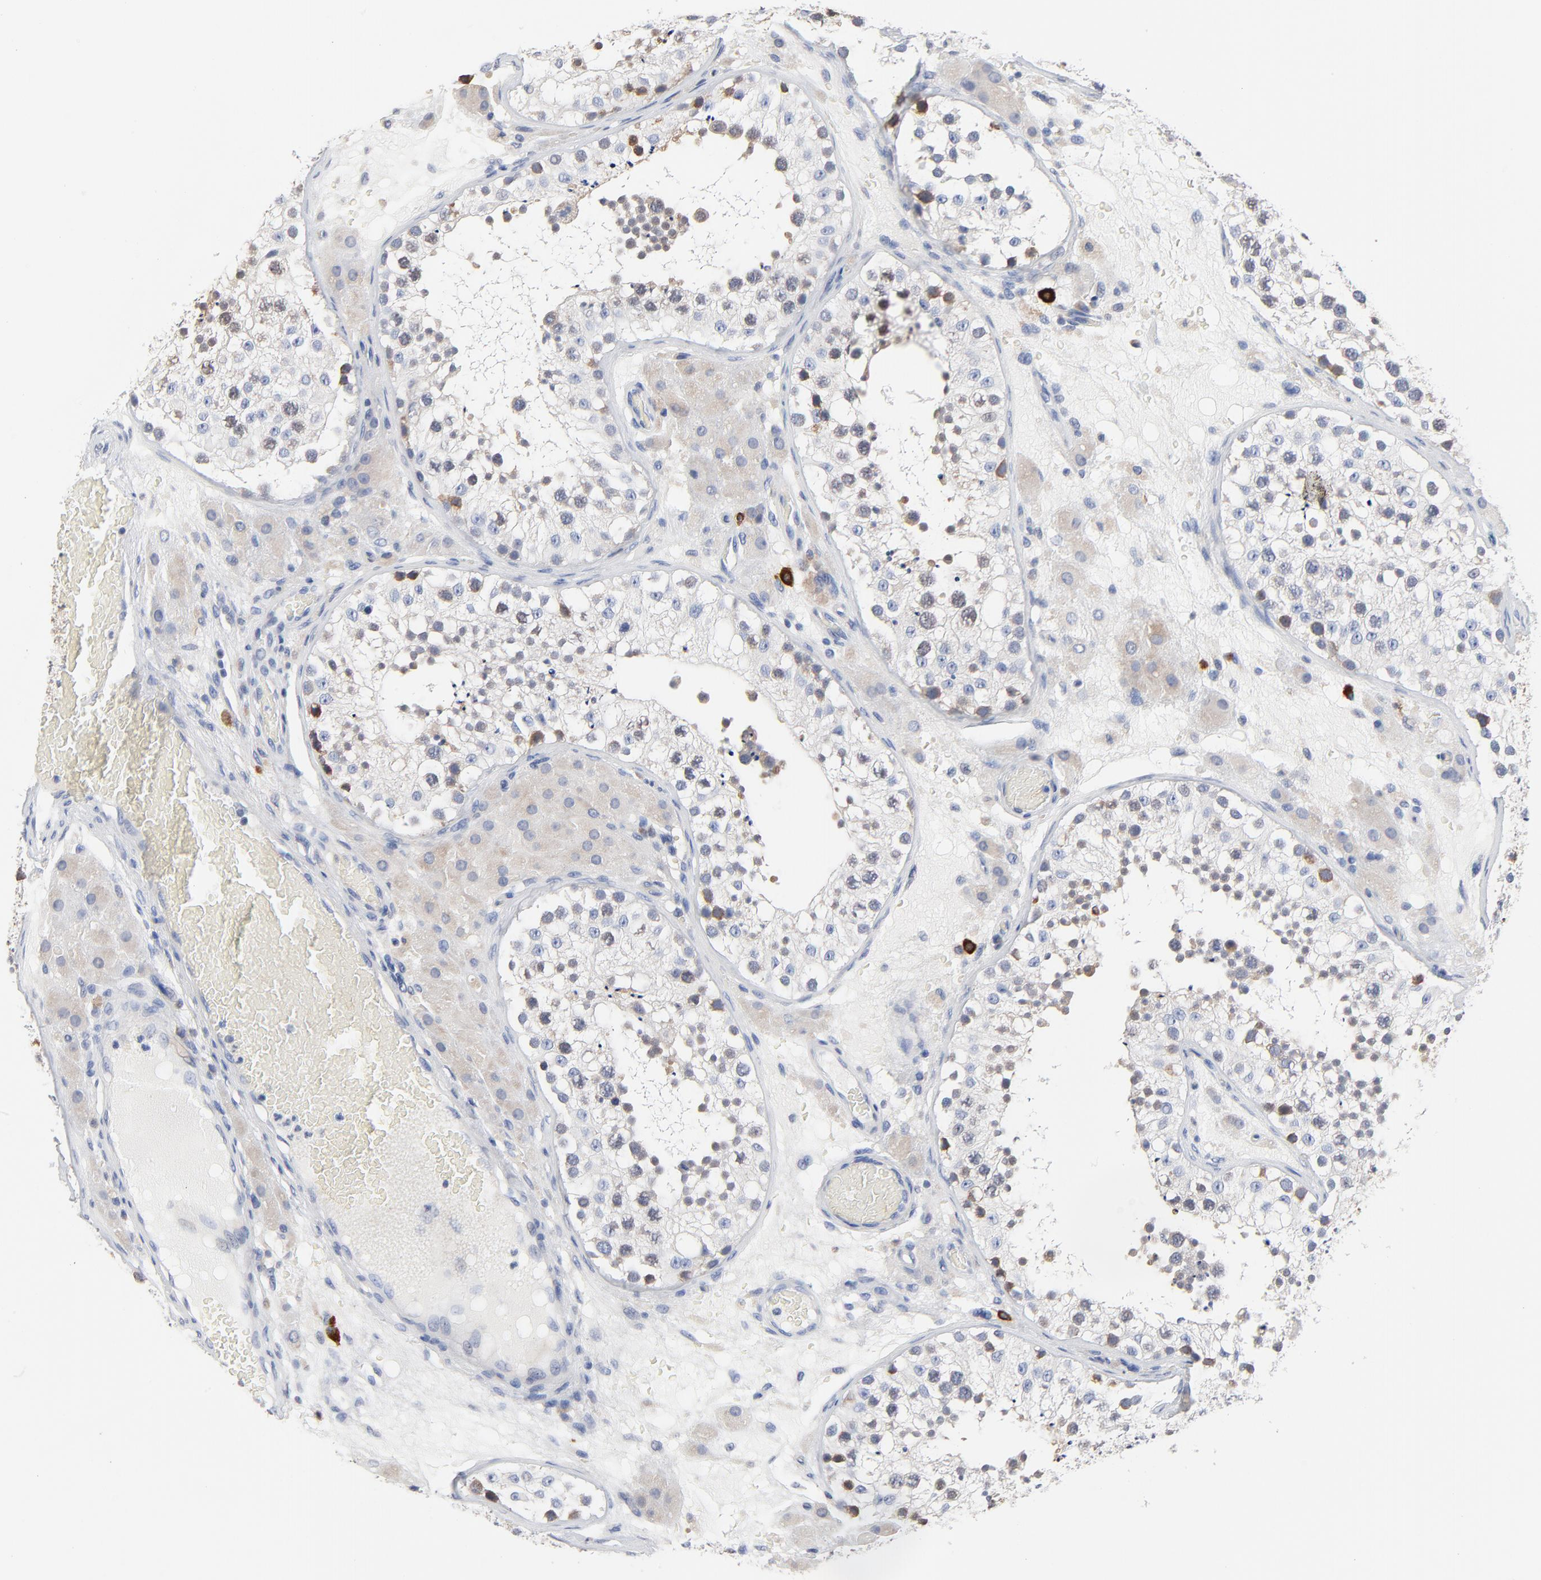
{"staining": {"intensity": "moderate", "quantity": "<25%", "location": "cytoplasmic/membranous"}, "tissue": "testis", "cell_type": "Cells in seminiferous ducts", "image_type": "normal", "snomed": [{"axis": "morphology", "description": "Normal tissue, NOS"}, {"axis": "topography", "description": "Testis"}], "caption": "Brown immunohistochemical staining in unremarkable testis shows moderate cytoplasmic/membranous positivity in approximately <25% of cells in seminiferous ducts. The protein of interest is stained brown, and the nuclei are stained in blue (DAB (3,3'-diaminobenzidine) IHC with brightfield microscopy, high magnification).", "gene": "FBXL5", "patient": {"sex": "male", "age": 26}}